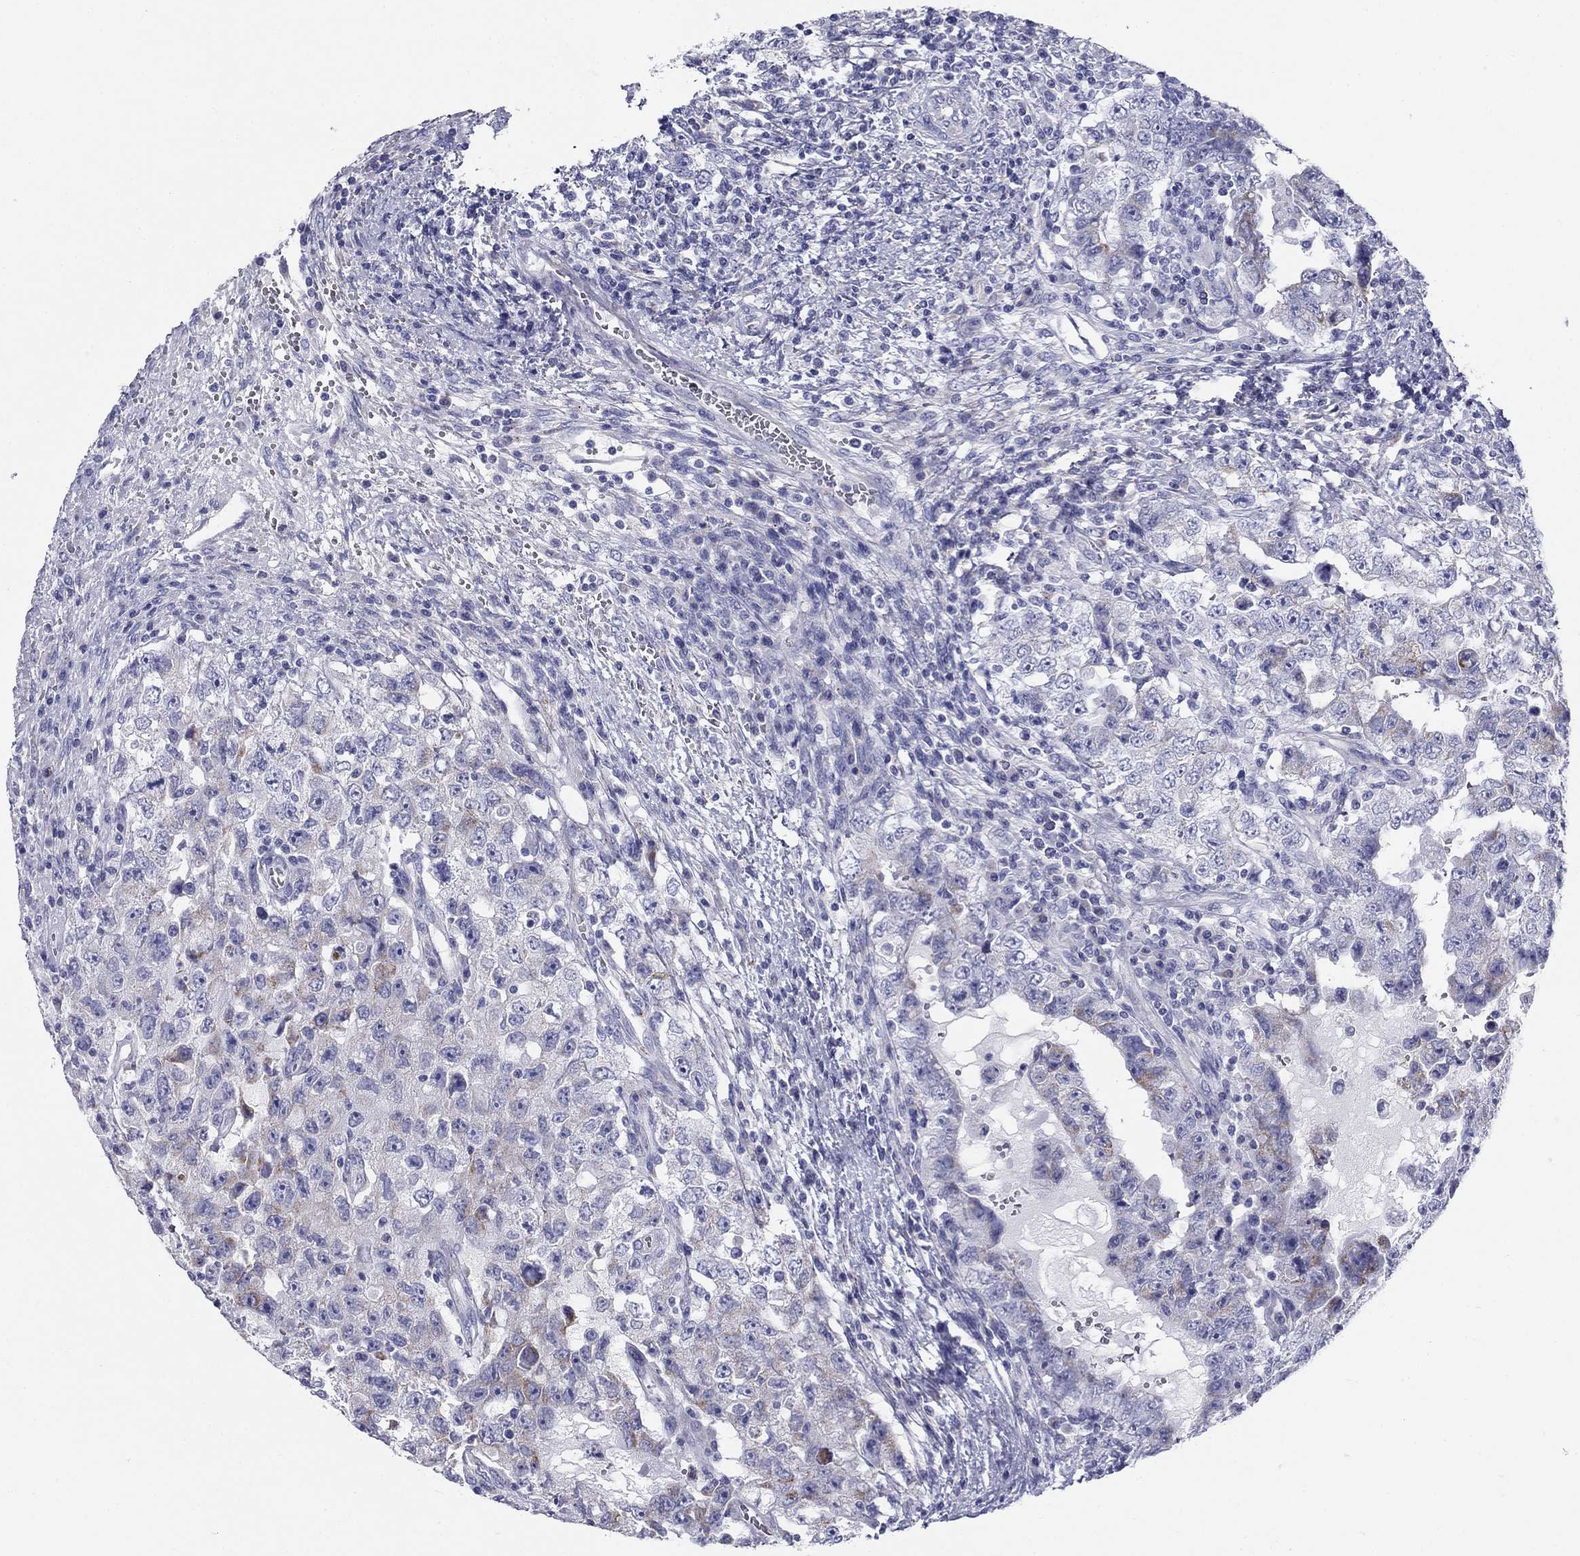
{"staining": {"intensity": "negative", "quantity": "none", "location": "none"}, "tissue": "testis cancer", "cell_type": "Tumor cells", "image_type": "cancer", "snomed": [{"axis": "morphology", "description": "Carcinoma, Embryonal, NOS"}, {"axis": "topography", "description": "Testis"}], "caption": "A histopathology image of testis cancer (embryonal carcinoma) stained for a protein displays no brown staining in tumor cells. (IHC, brightfield microscopy, high magnification).", "gene": "ZP2", "patient": {"sex": "male", "age": 26}}